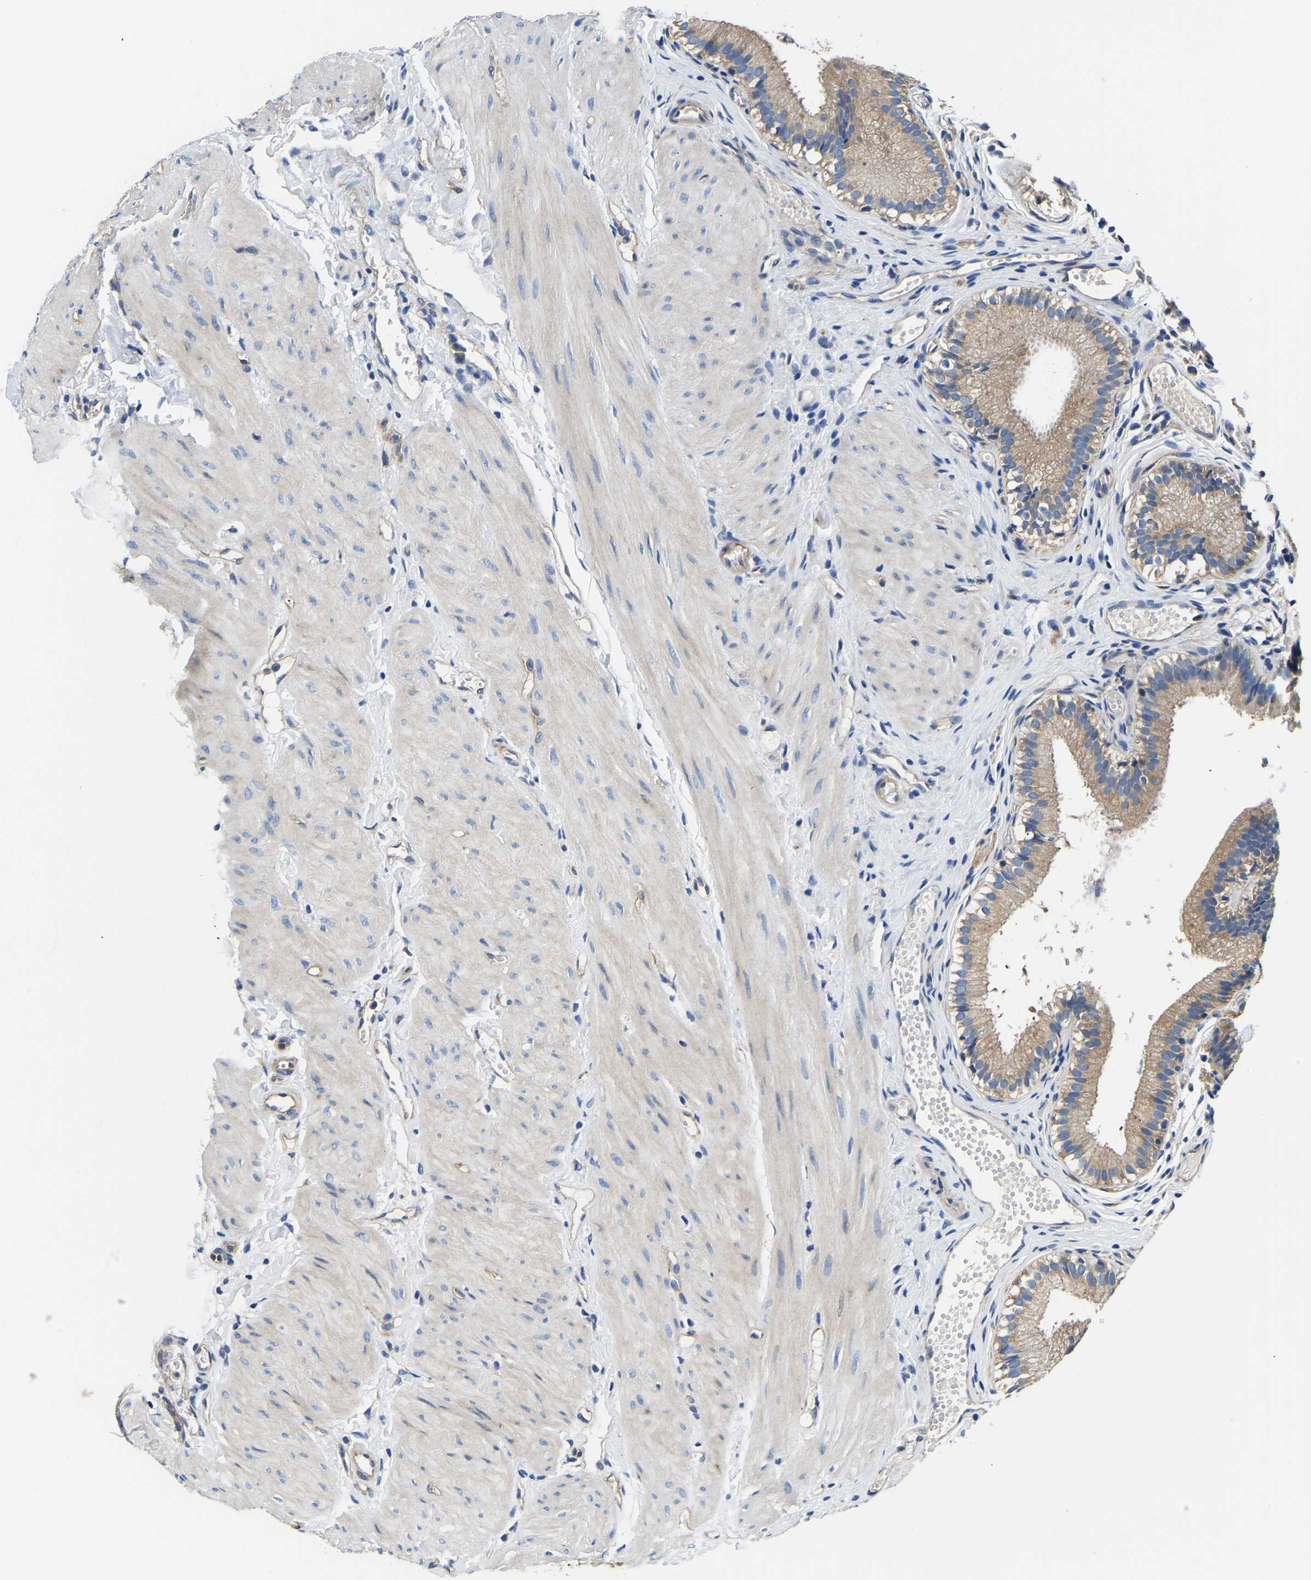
{"staining": {"intensity": "moderate", "quantity": ">75%", "location": "cytoplasmic/membranous"}, "tissue": "gallbladder", "cell_type": "Glandular cells", "image_type": "normal", "snomed": [{"axis": "morphology", "description": "Normal tissue, NOS"}, {"axis": "topography", "description": "Gallbladder"}], "caption": "Immunohistochemistry (IHC) of normal gallbladder reveals medium levels of moderate cytoplasmic/membranous staining in about >75% of glandular cells. The staining was performed using DAB (3,3'-diaminobenzidine), with brown indicating positive protein expression. Nuclei are stained blue with hematoxylin.", "gene": "CSDE1", "patient": {"sex": "female", "age": 26}}